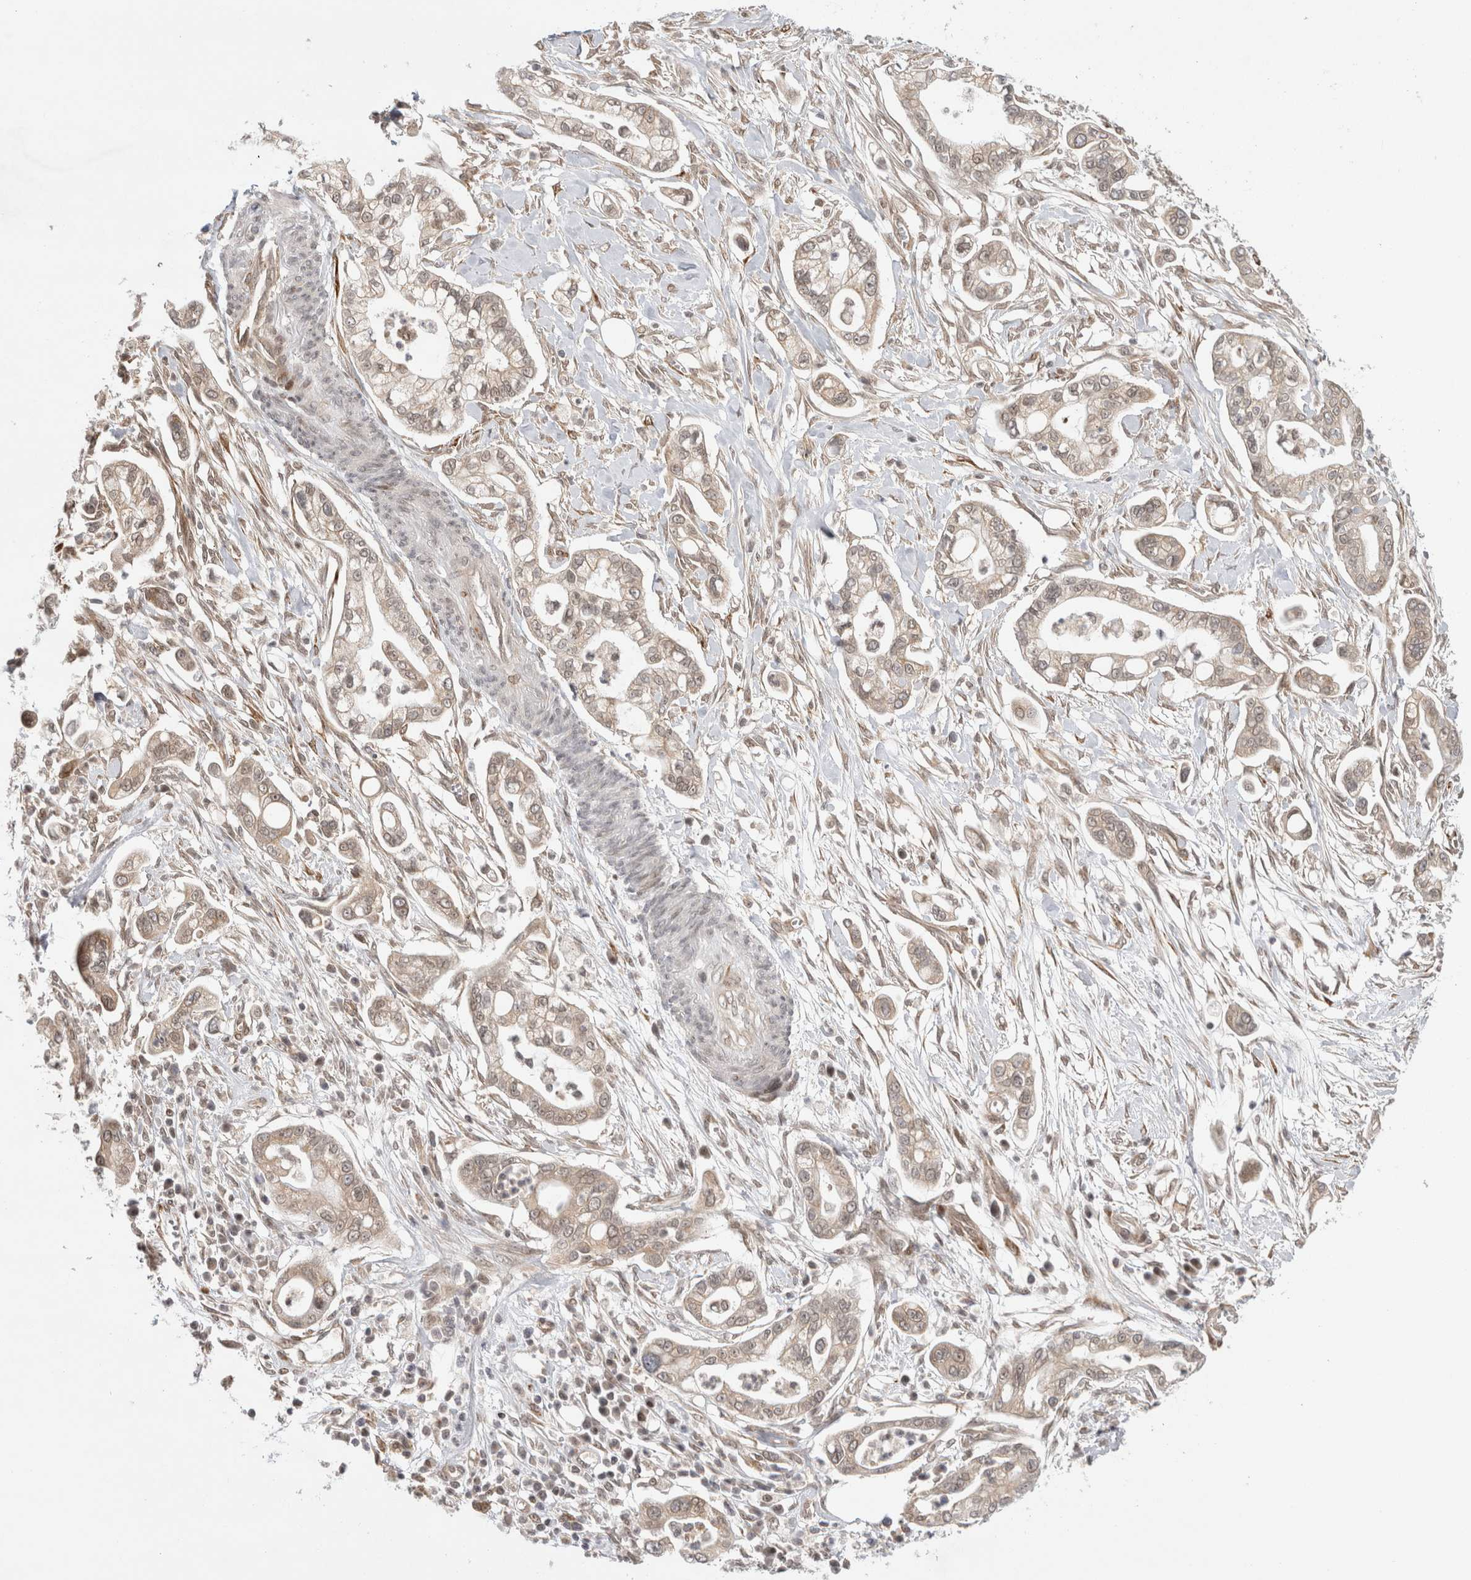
{"staining": {"intensity": "weak", "quantity": ">75%", "location": "cytoplasmic/membranous,nuclear"}, "tissue": "pancreatic cancer", "cell_type": "Tumor cells", "image_type": "cancer", "snomed": [{"axis": "morphology", "description": "Adenocarcinoma, NOS"}, {"axis": "topography", "description": "Pancreas"}], "caption": "Immunohistochemistry (DAB (3,3'-diaminobenzidine)) staining of pancreatic adenocarcinoma shows weak cytoplasmic/membranous and nuclear protein staining in approximately >75% of tumor cells. The protein of interest is stained brown, and the nuclei are stained in blue (DAB (3,3'-diaminobenzidine) IHC with brightfield microscopy, high magnification).", "gene": "ZNF318", "patient": {"sex": "male", "age": 68}}